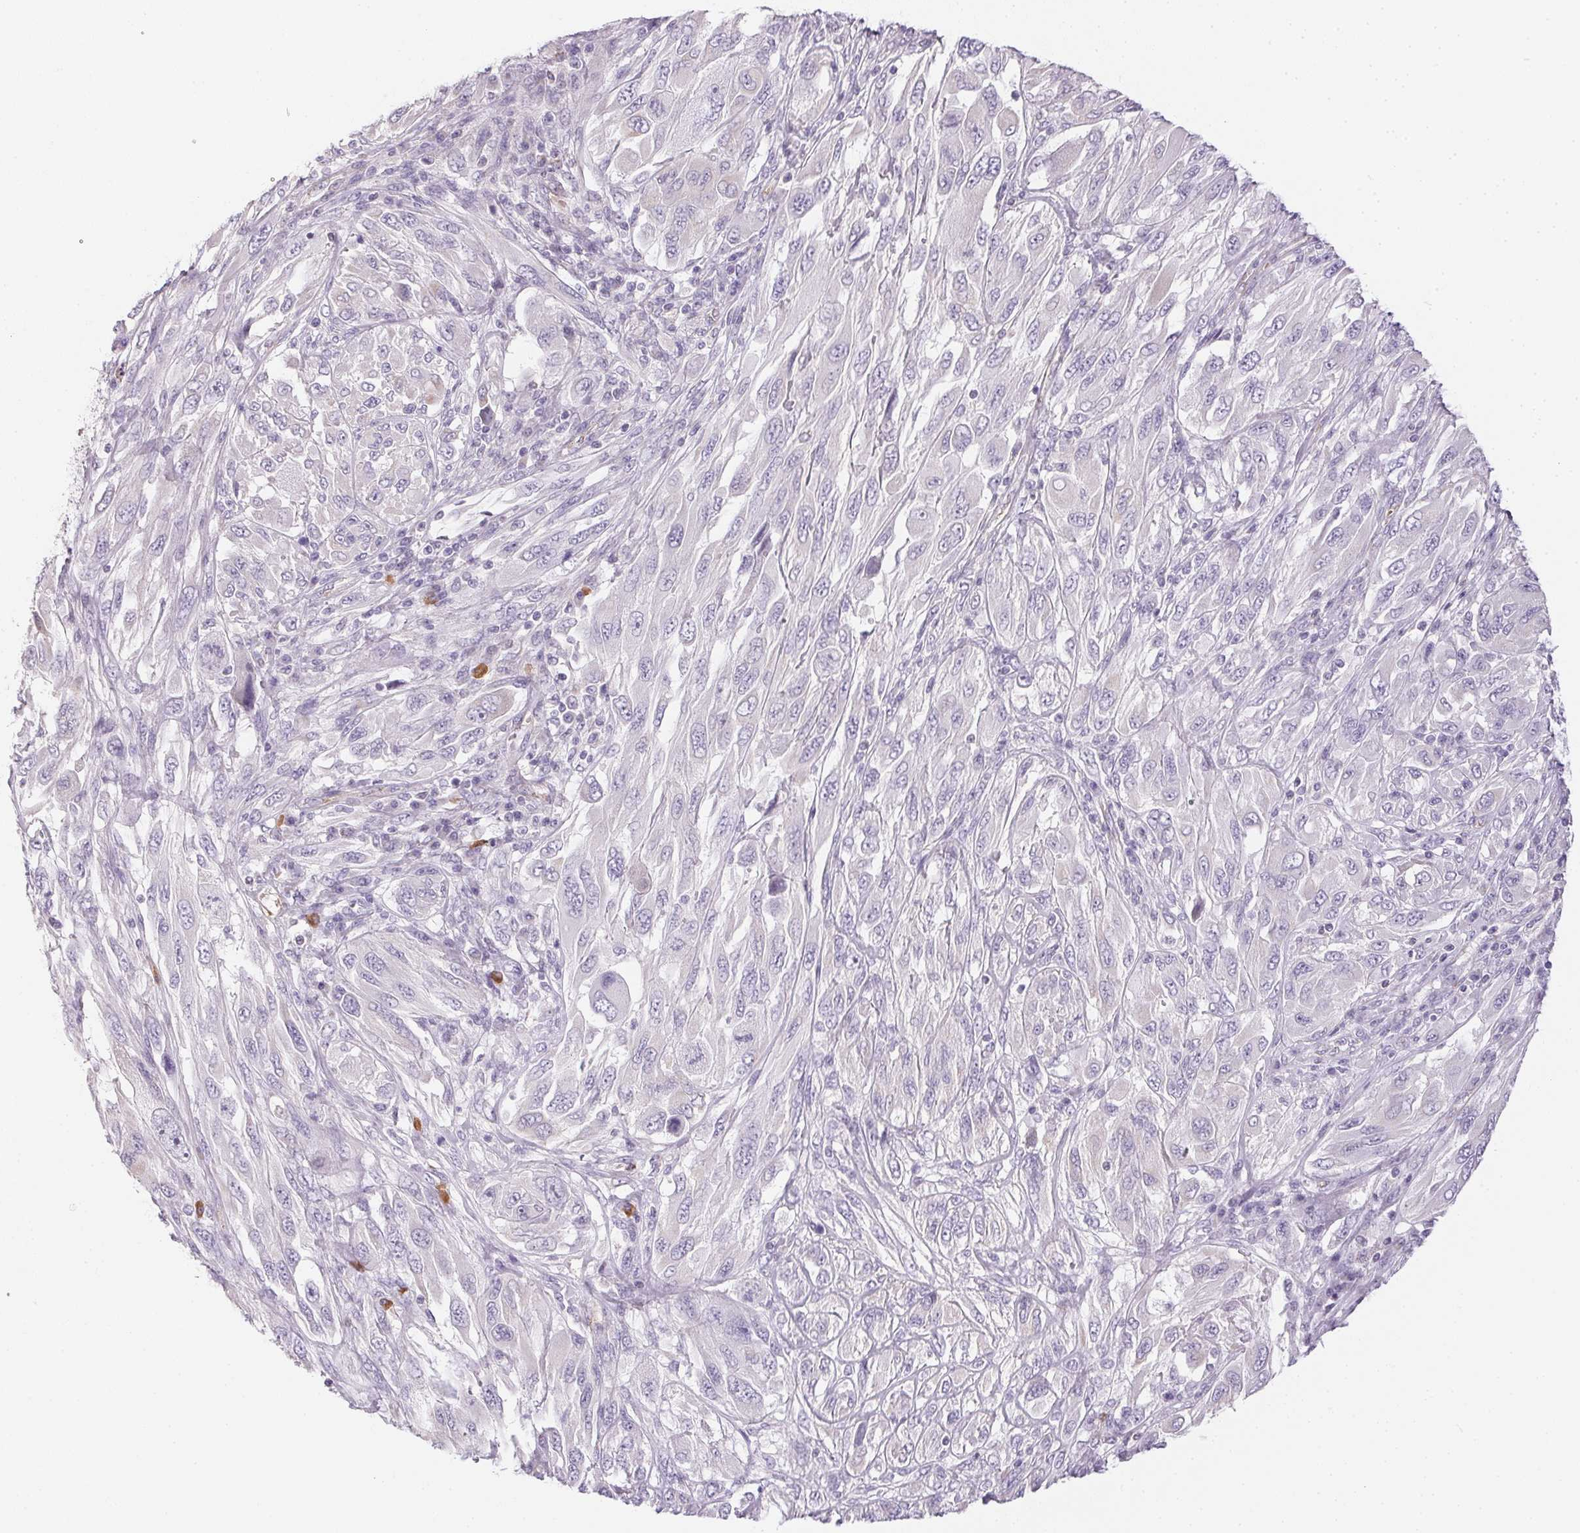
{"staining": {"intensity": "negative", "quantity": "none", "location": "none"}, "tissue": "melanoma", "cell_type": "Tumor cells", "image_type": "cancer", "snomed": [{"axis": "morphology", "description": "Malignant melanoma, NOS"}, {"axis": "topography", "description": "Skin"}], "caption": "There is no significant positivity in tumor cells of melanoma. (DAB (3,3'-diaminobenzidine) IHC with hematoxylin counter stain).", "gene": "SMYD1", "patient": {"sex": "female", "age": 91}}